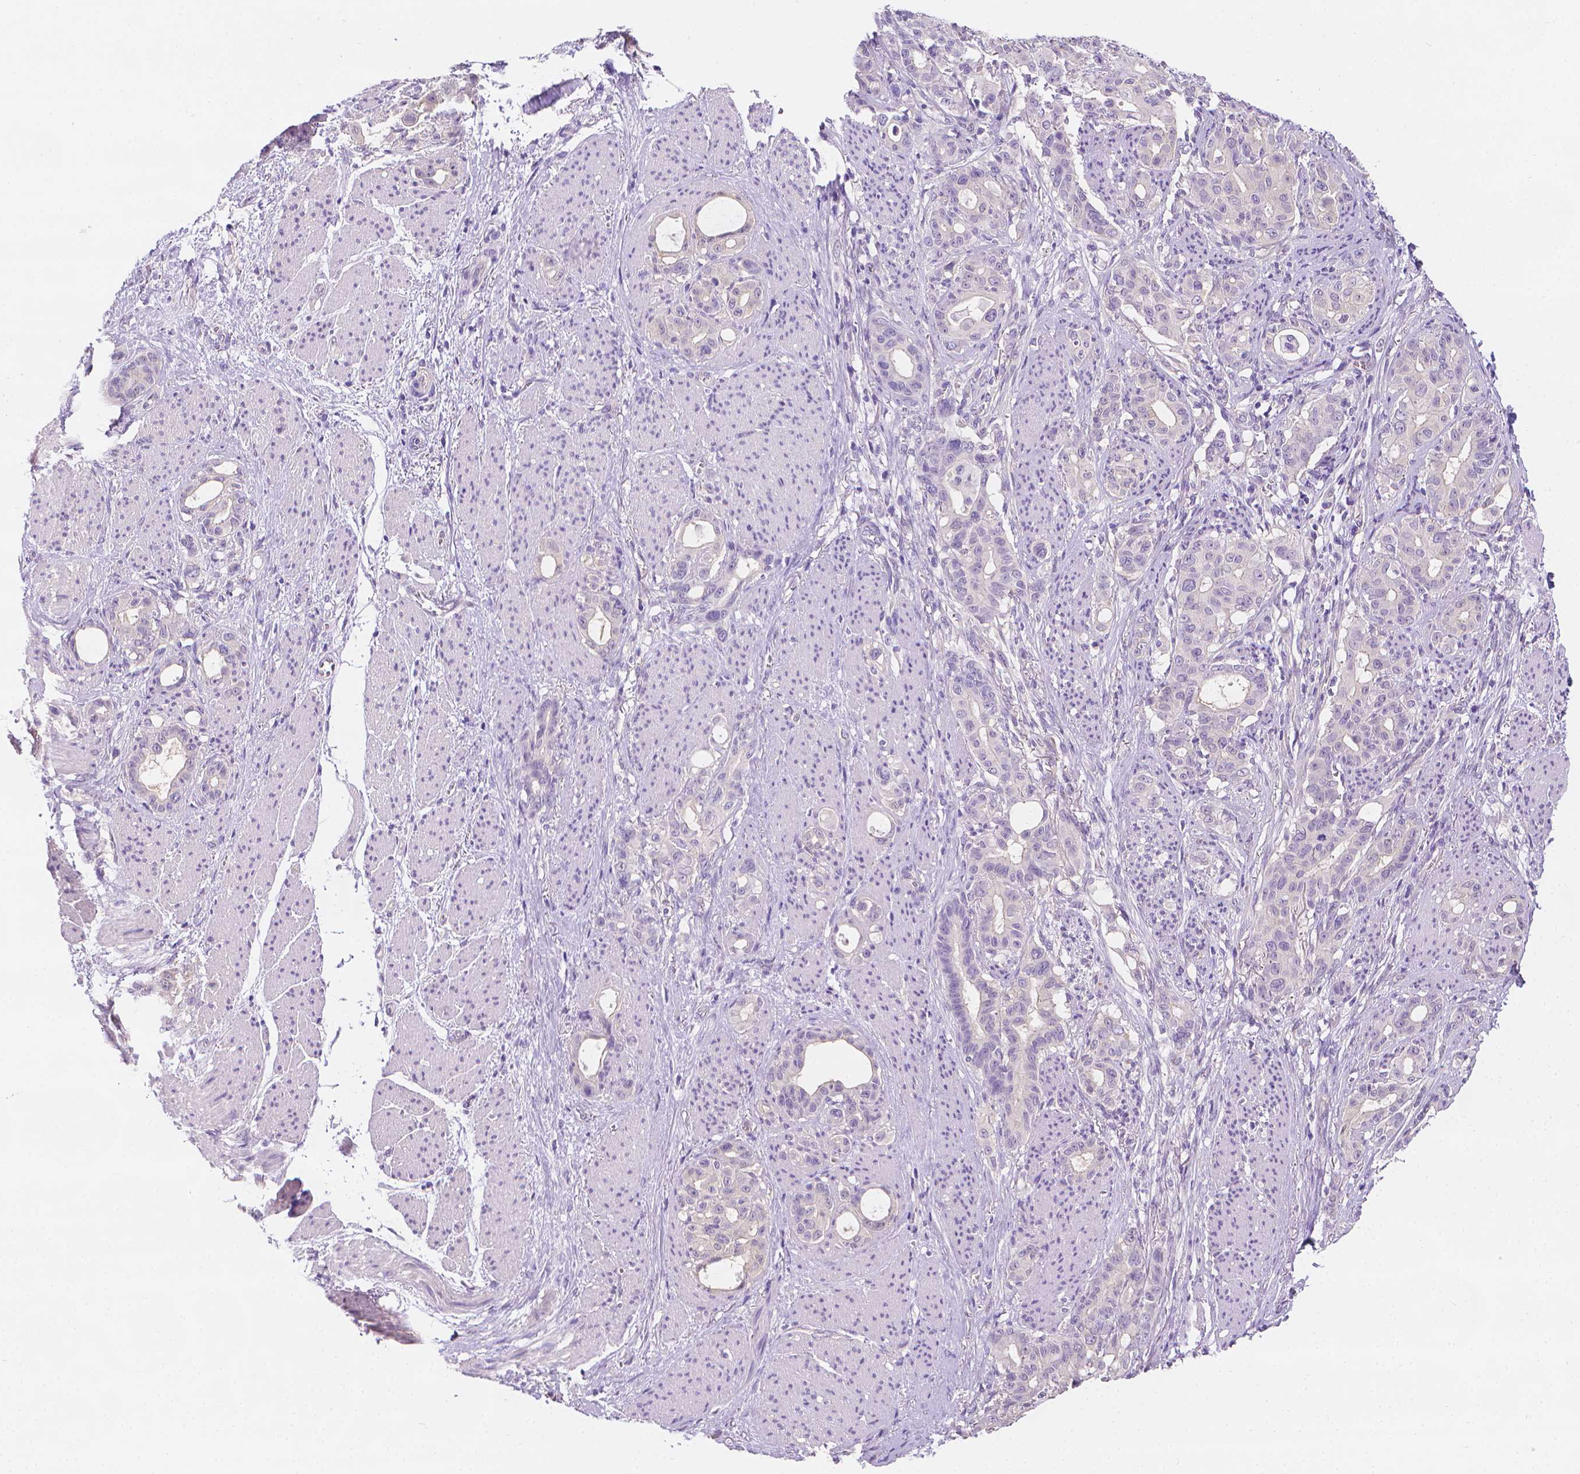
{"staining": {"intensity": "negative", "quantity": "none", "location": "none"}, "tissue": "stomach cancer", "cell_type": "Tumor cells", "image_type": "cancer", "snomed": [{"axis": "morphology", "description": "Normal tissue, NOS"}, {"axis": "morphology", "description": "Adenocarcinoma, NOS"}, {"axis": "topography", "description": "Esophagus"}, {"axis": "topography", "description": "Stomach, upper"}], "caption": "Immunohistochemistry (IHC) histopathology image of neoplastic tissue: stomach cancer stained with DAB reveals no significant protein staining in tumor cells.", "gene": "FASN", "patient": {"sex": "male", "age": 62}}